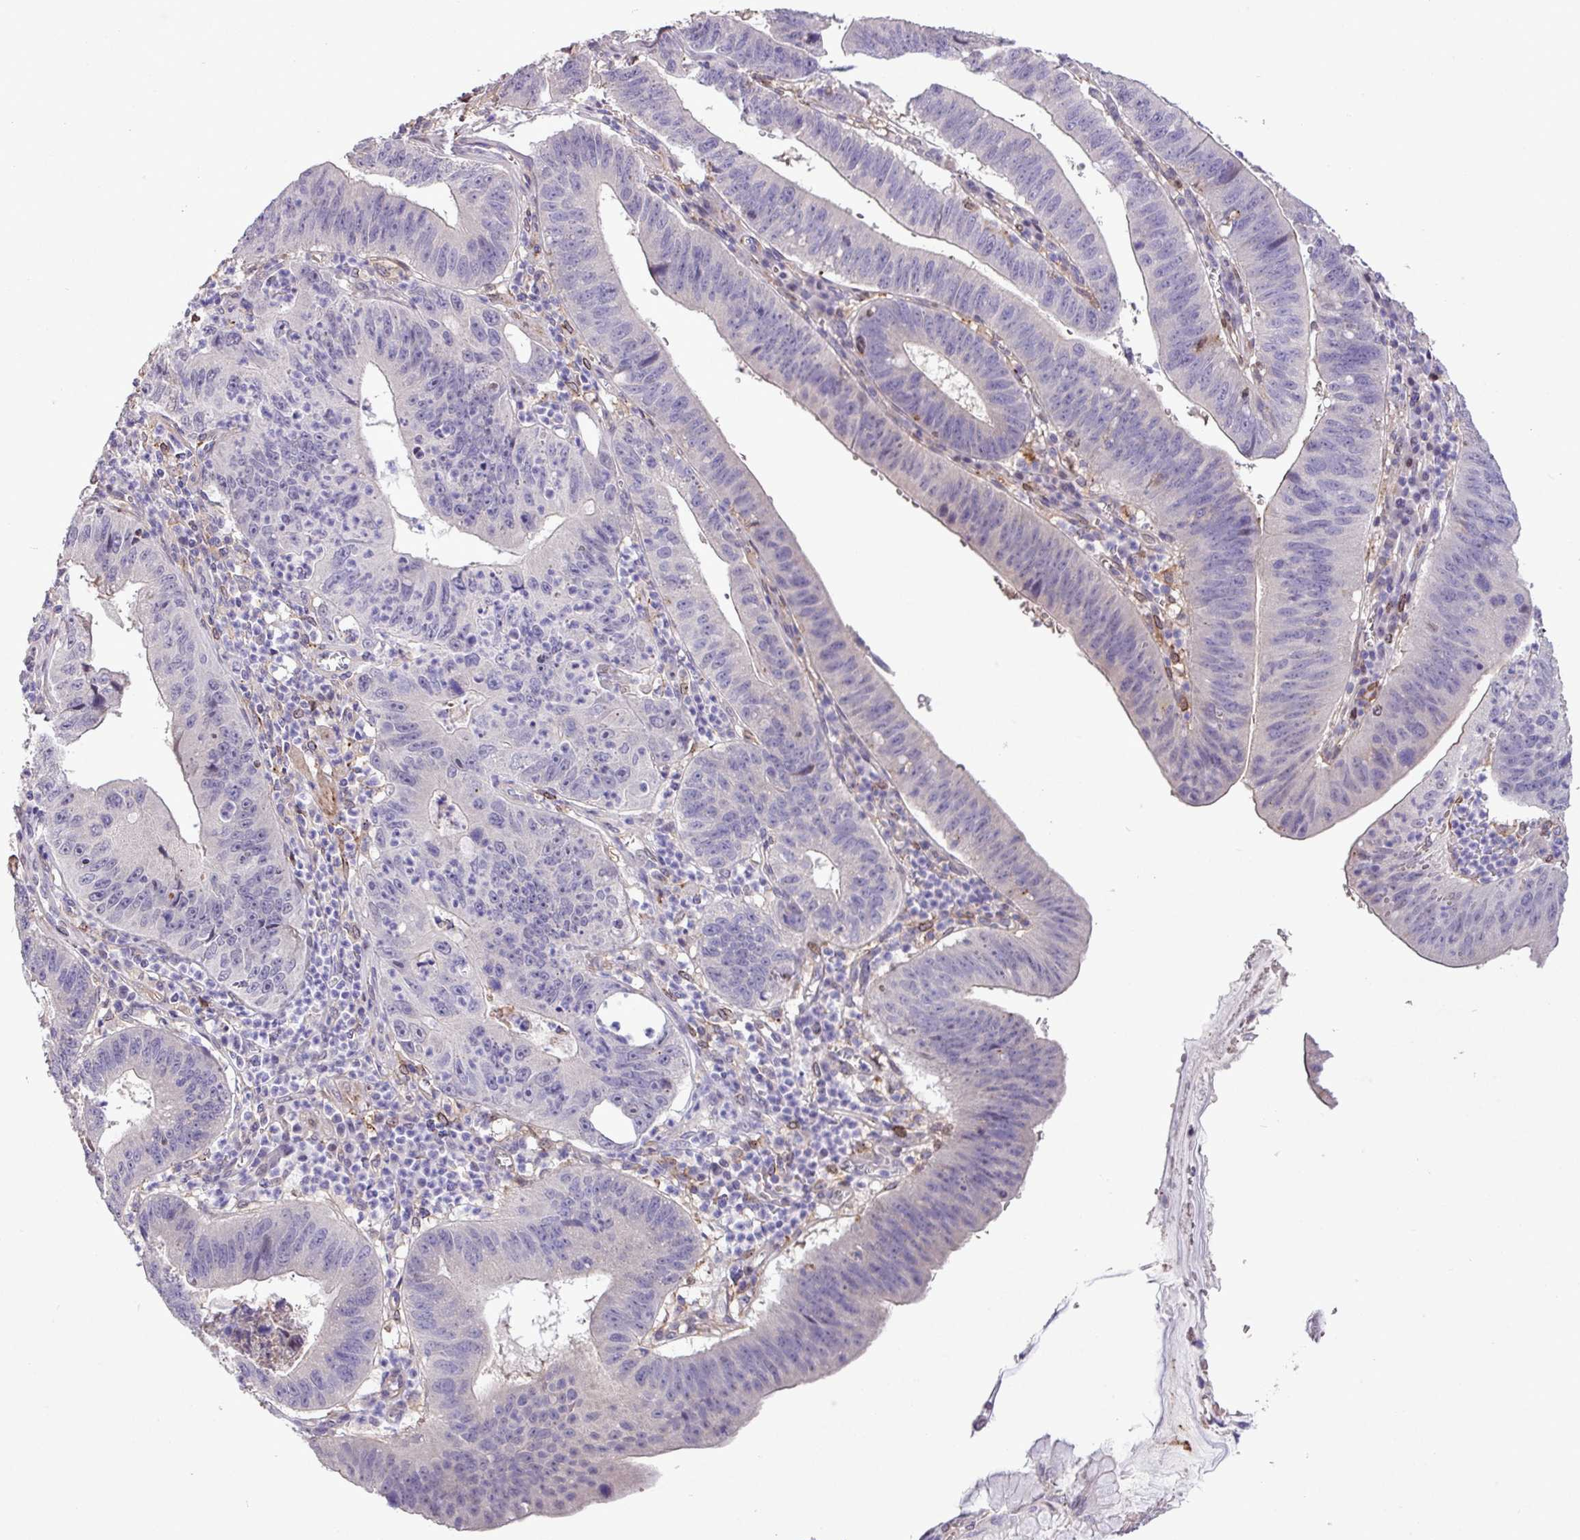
{"staining": {"intensity": "negative", "quantity": "none", "location": "none"}, "tissue": "stomach cancer", "cell_type": "Tumor cells", "image_type": "cancer", "snomed": [{"axis": "morphology", "description": "Adenocarcinoma, NOS"}, {"axis": "topography", "description": "Stomach"}], "caption": "IHC of stomach cancer reveals no expression in tumor cells. Nuclei are stained in blue.", "gene": "RPP25L", "patient": {"sex": "male", "age": 59}}